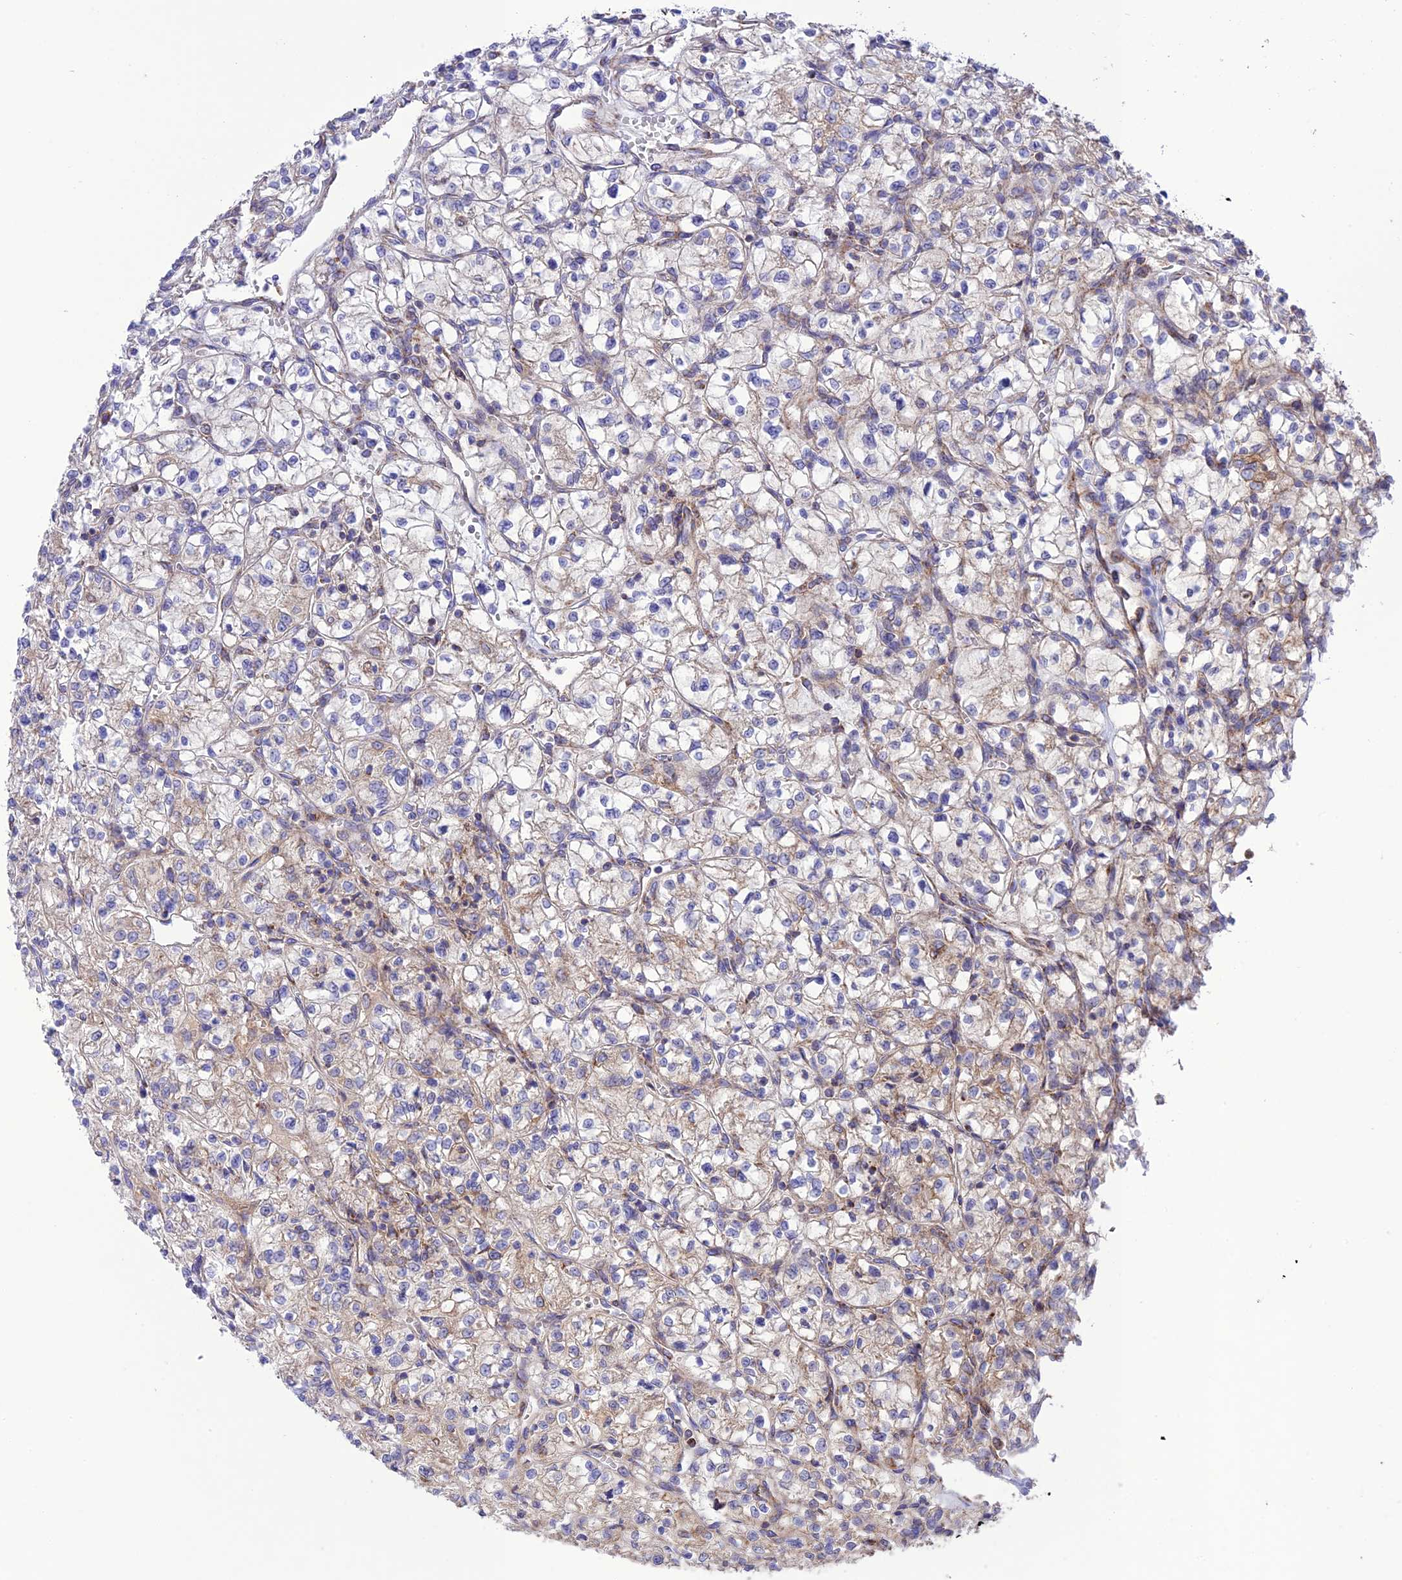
{"staining": {"intensity": "weak", "quantity": "25%-75%", "location": "cytoplasmic/membranous"}, "tissue": "renal cancer", "cell_type": "Tumor cells", "image_type": "cancer", "snomed": [{"axis": "morphology", "description": "Adenocarcinoma, NOS"}, {"axis": "topography", "description": "Kidney"}], "caption": "Renal cancer (adenocarcinoma) was stained to show a protein in brown. There is low levels of weak cytoplasmic/membranous positivity in about 25%-75% of tumor cells. Nuclei are stained in blue.", "gene": "UAP1L1", "patient": {"sex": "female", "age": 64}}